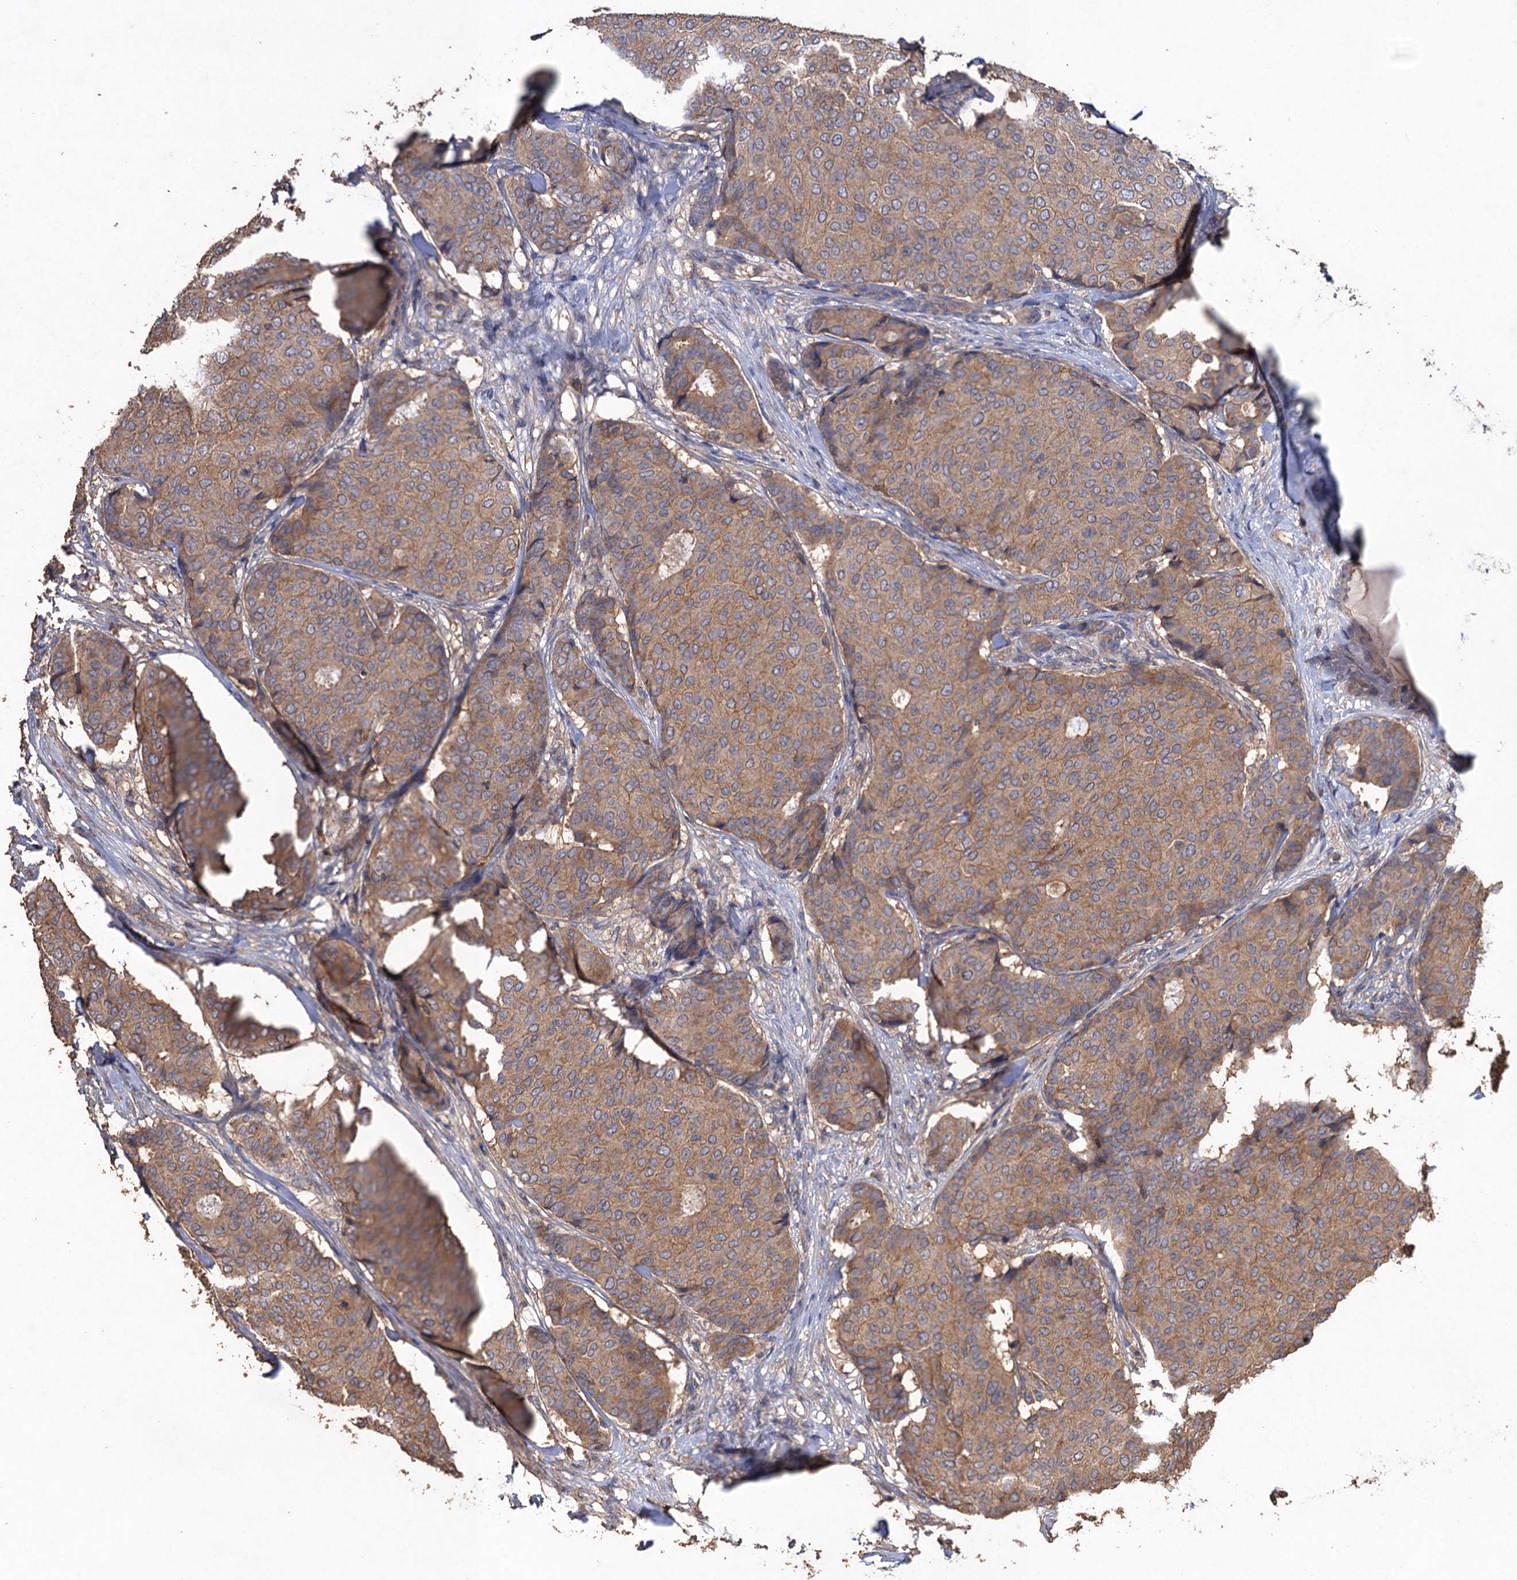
{"staining": {"intensity": "moderate", "quantity": ">75%", "location": "cytoplasmic/membranous"}, "tissue": "breast cancer", "cell_type": "Tumor cells", "image_type": "cancer", "snomed": [{"axis": "morphology", "description": "Duct carcinoma"}, {"axis": "topography", "description": "Breast"}], "caption": "Intraductal carcinoma (breast) stained with a brown dye demonstrates moderate cytoplasmic/membranous positive staining in approximately >75% of tumor cells.", "gene": "SCUBE3", "patient": {"sex": "female", "age": 75}}